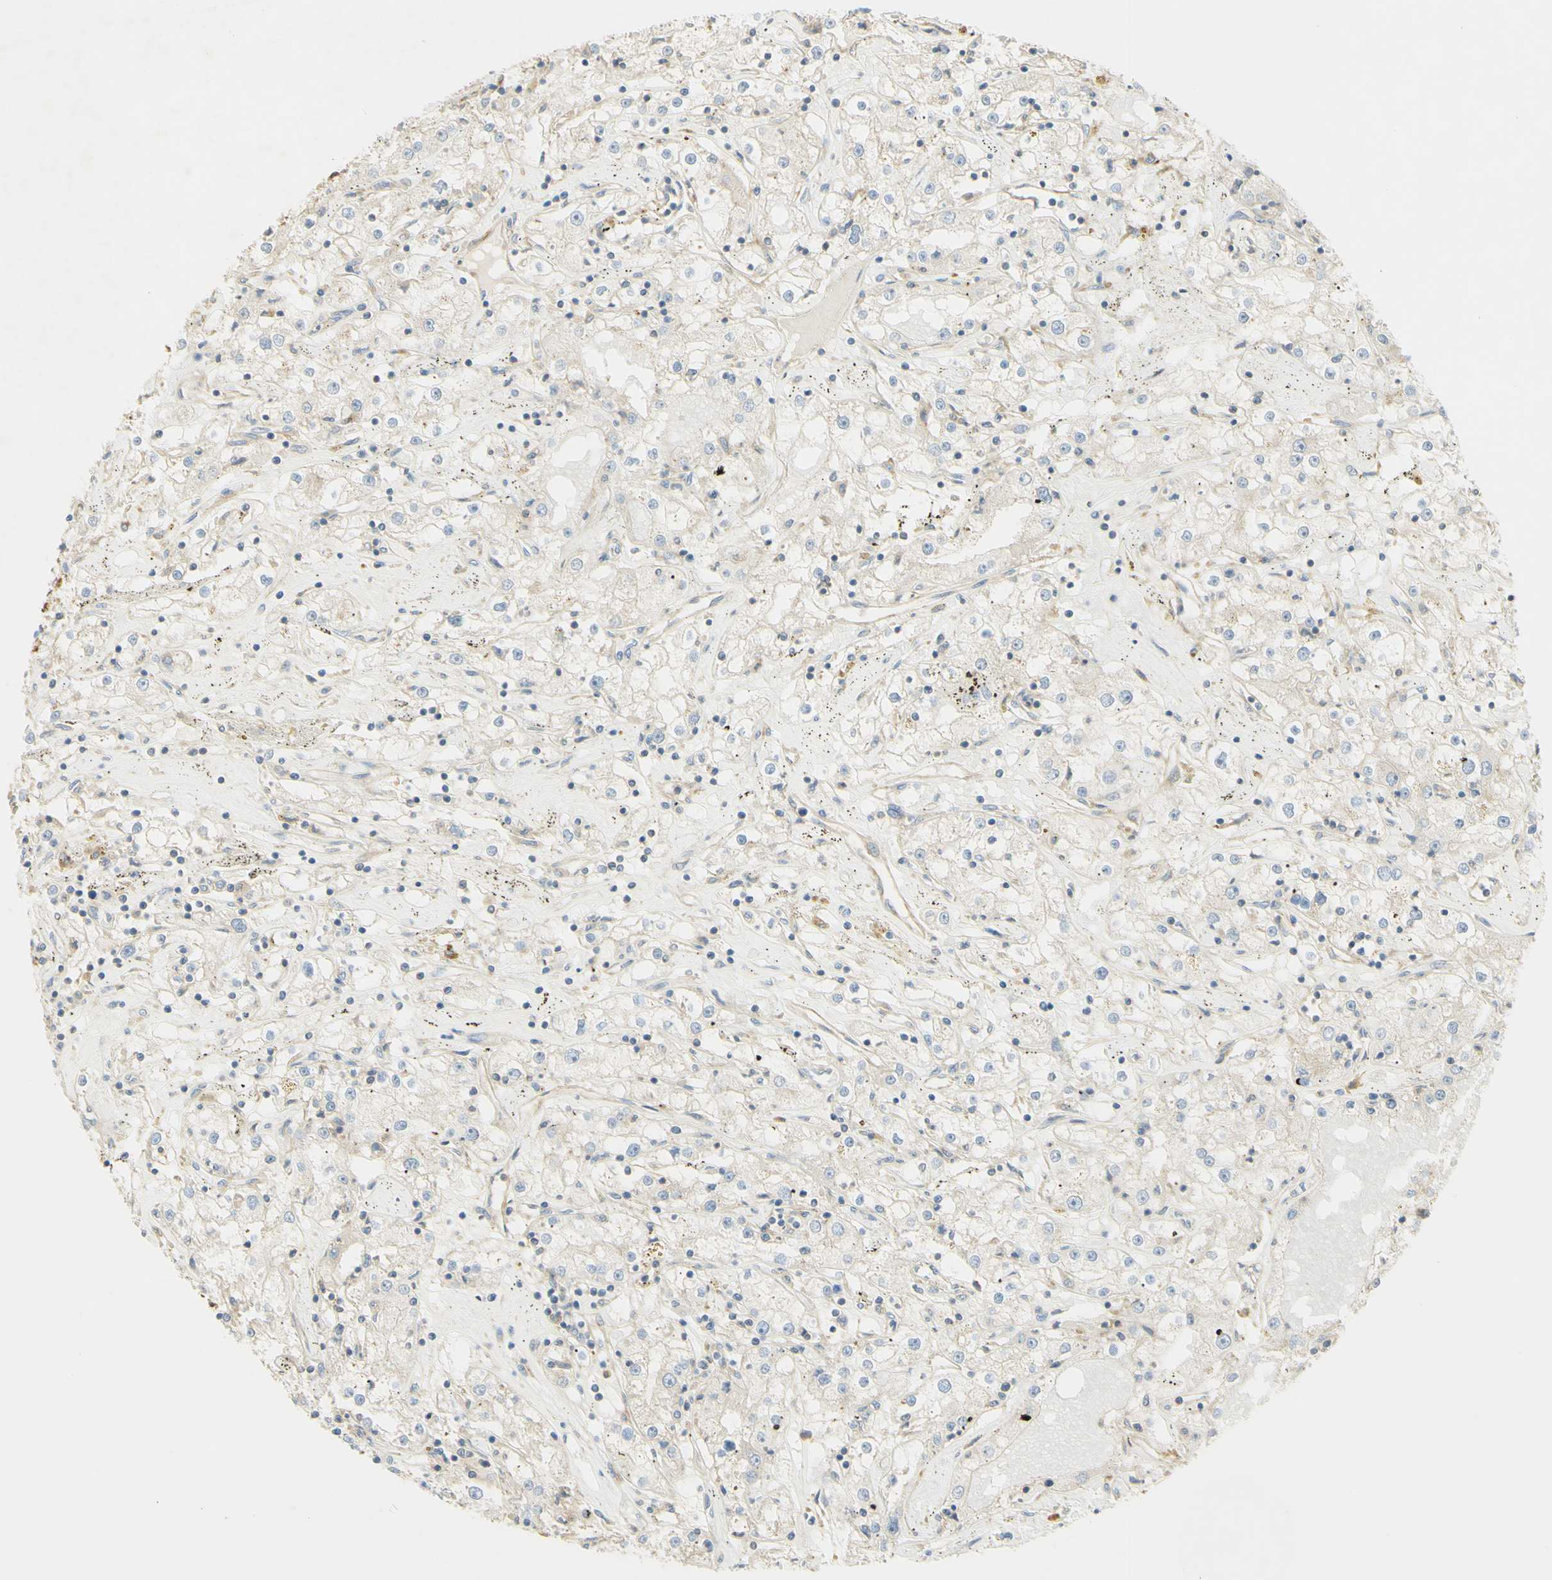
{"staining": {"intensity": "negative", "quantity": "none", "location": "none"}, "tissue": "renal cancer", "cell_type": "Tumor cells", "image_type": "cancer", "snomed": [{"axis": "morphology", "description": "Adenocarcinoma, NOS"}, {"axis": "topography", "description": "Kidney"}], "caption": "Image shows no significant protein positivity in tumor cells of renal adenocarcinoma. (Stains: DAB immunohistochemistry with hematoxylin counter stain, Microscopy: brightfield microscopy at high magnification).", "gene": "IKBKG", "patient": {"sex": "male", "age": 56}}